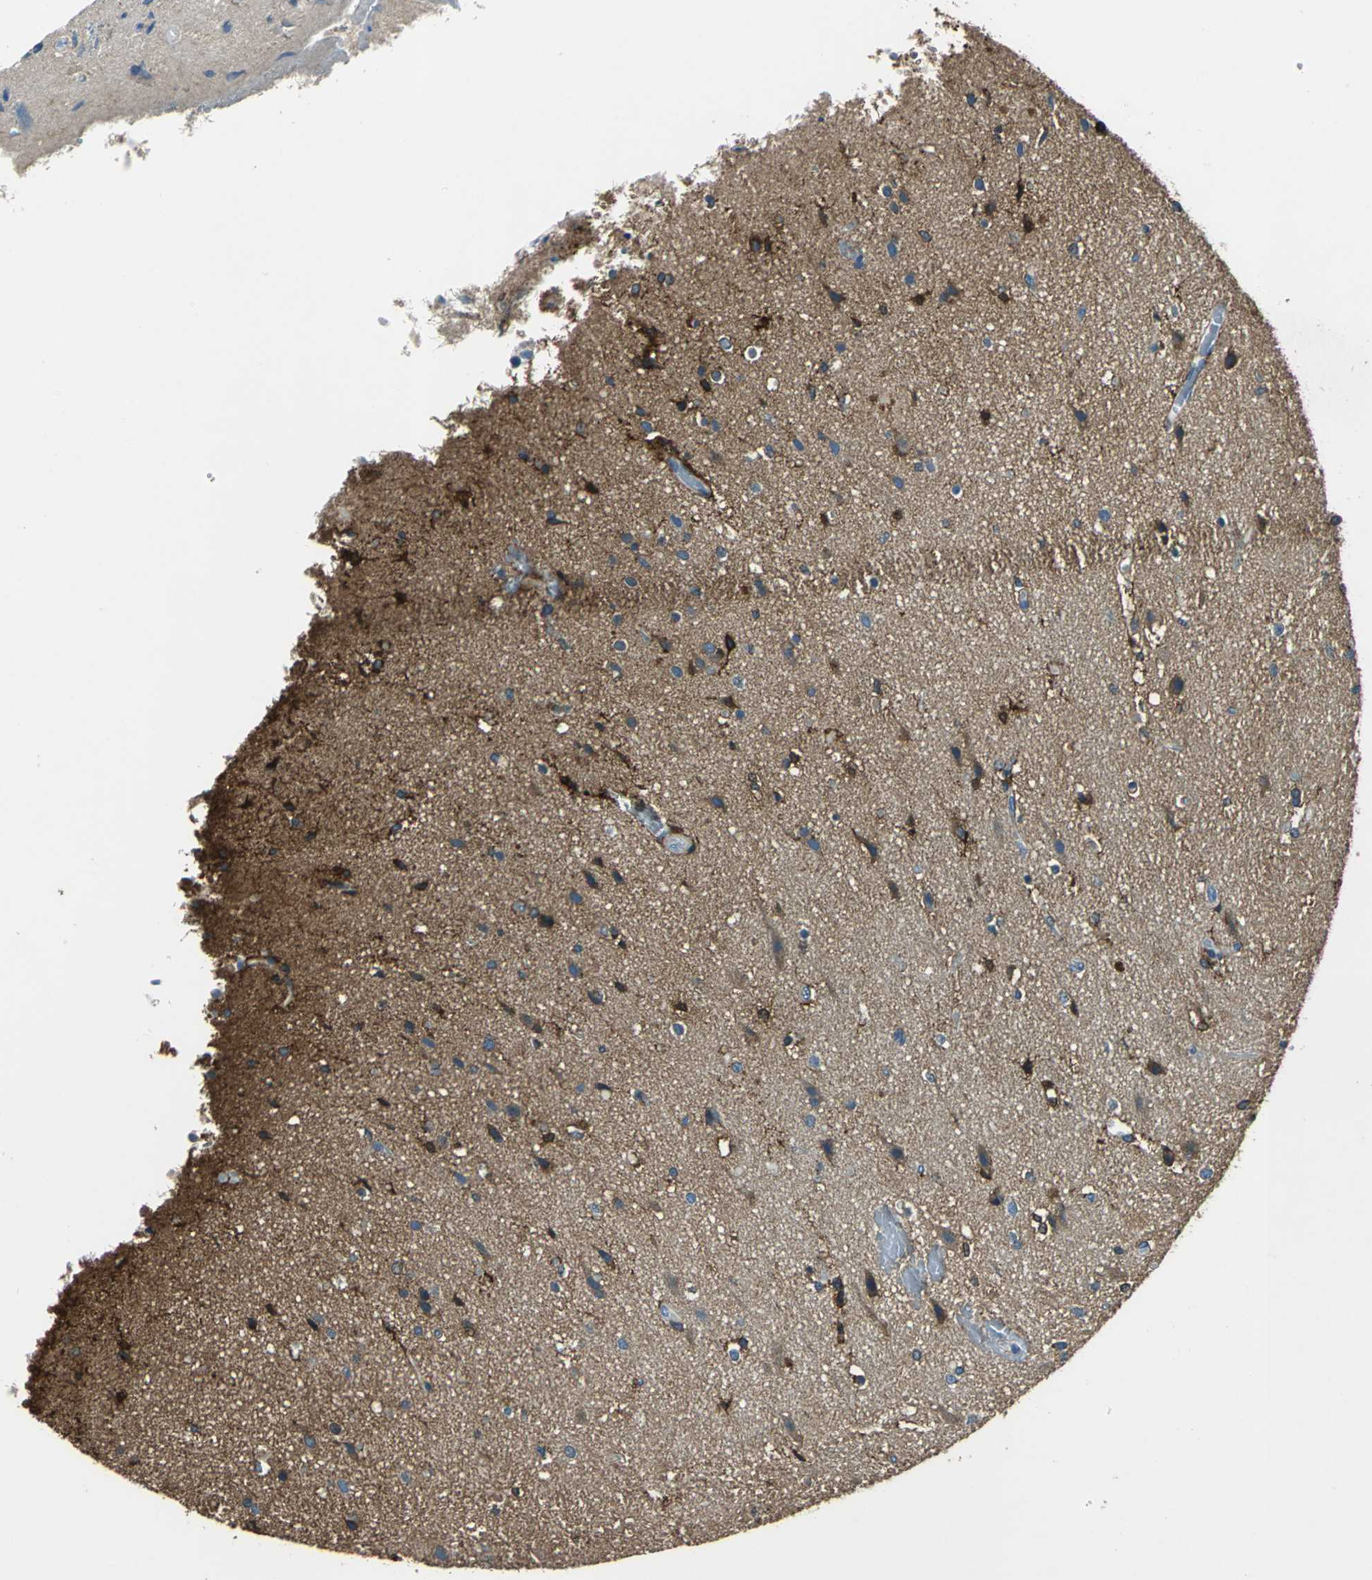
{"staining": {"intensity": "negative", "quantity": "none", "location": "none"}, "tissue": "glioma", "cell_type": "Tumor cells", "image_type": "cancer", "snomed": [{"axis": "morphology", "description": "Normal tissue, NOS"}, {"axis": "morphology", "description": "Glioma, malignant, High grade"}, {"axis": "topography", "description": "Cerebral cortex"}], "caption": "A histopathology image of human glioma is negative for staining in tumor cells. (Brightfield microscopy of DAB IHC at high magnification).", "gene": "PRKCA", "patient": {"sex": "male", "age": 77}}